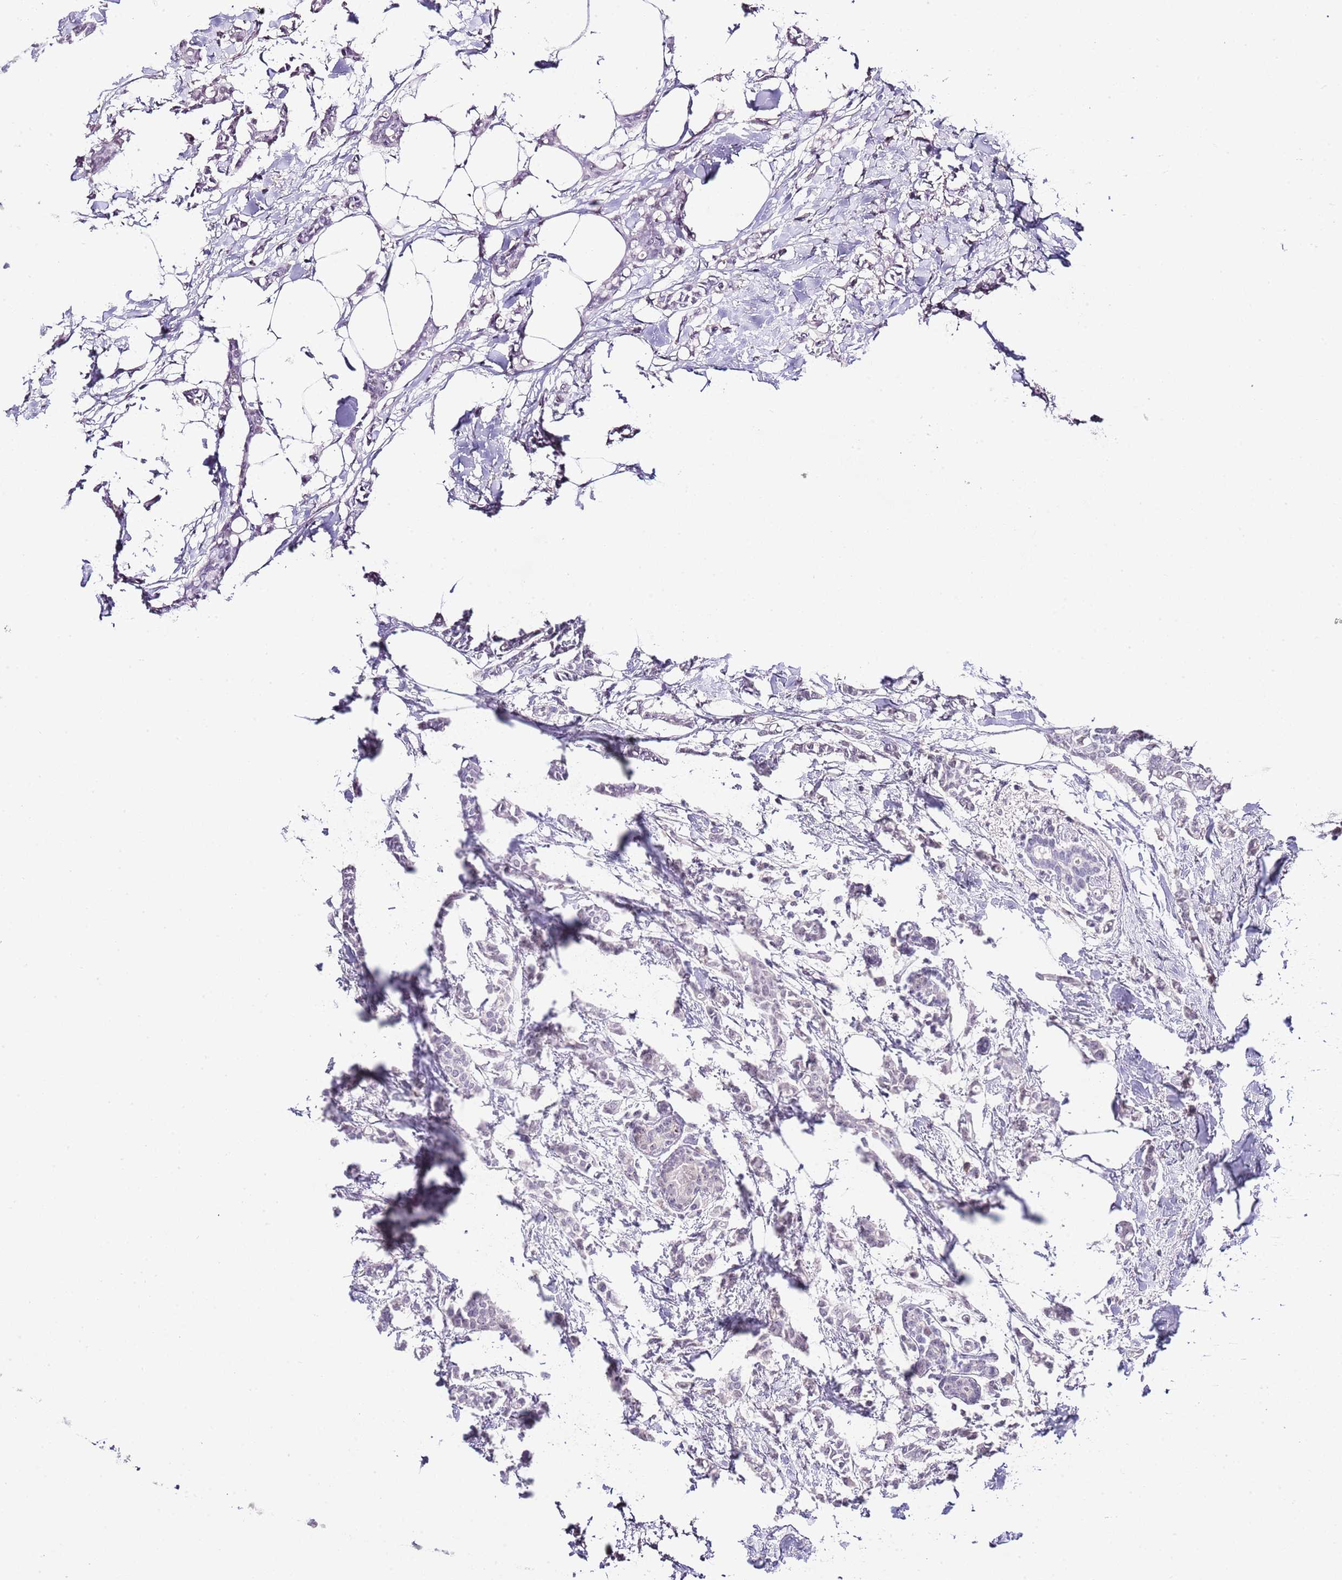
{"staining": {"intensity": "negative", "quantity": "none", "location": "none"}, "tissue": "breast cancer", "cell_type": "Tumor cells", "image_type": "cancer", "snomed": [{"axis": "morphology", "description": "Duct carcinoma"}, {"axis": "topography", "description": "Breast"}], "caption": "Tumor cells show no significant expression in breast cancer (infiltrating ductal carcinoma). The staining was performed using DAB (3,3'-diaminobenzidine) to visualize the protein expression in brown, while the nuclei were stained in blue with hematoxylin (Magnification: 20x).", "gene": "NOP56", "patient": {"sex": "female", "age": 41}}